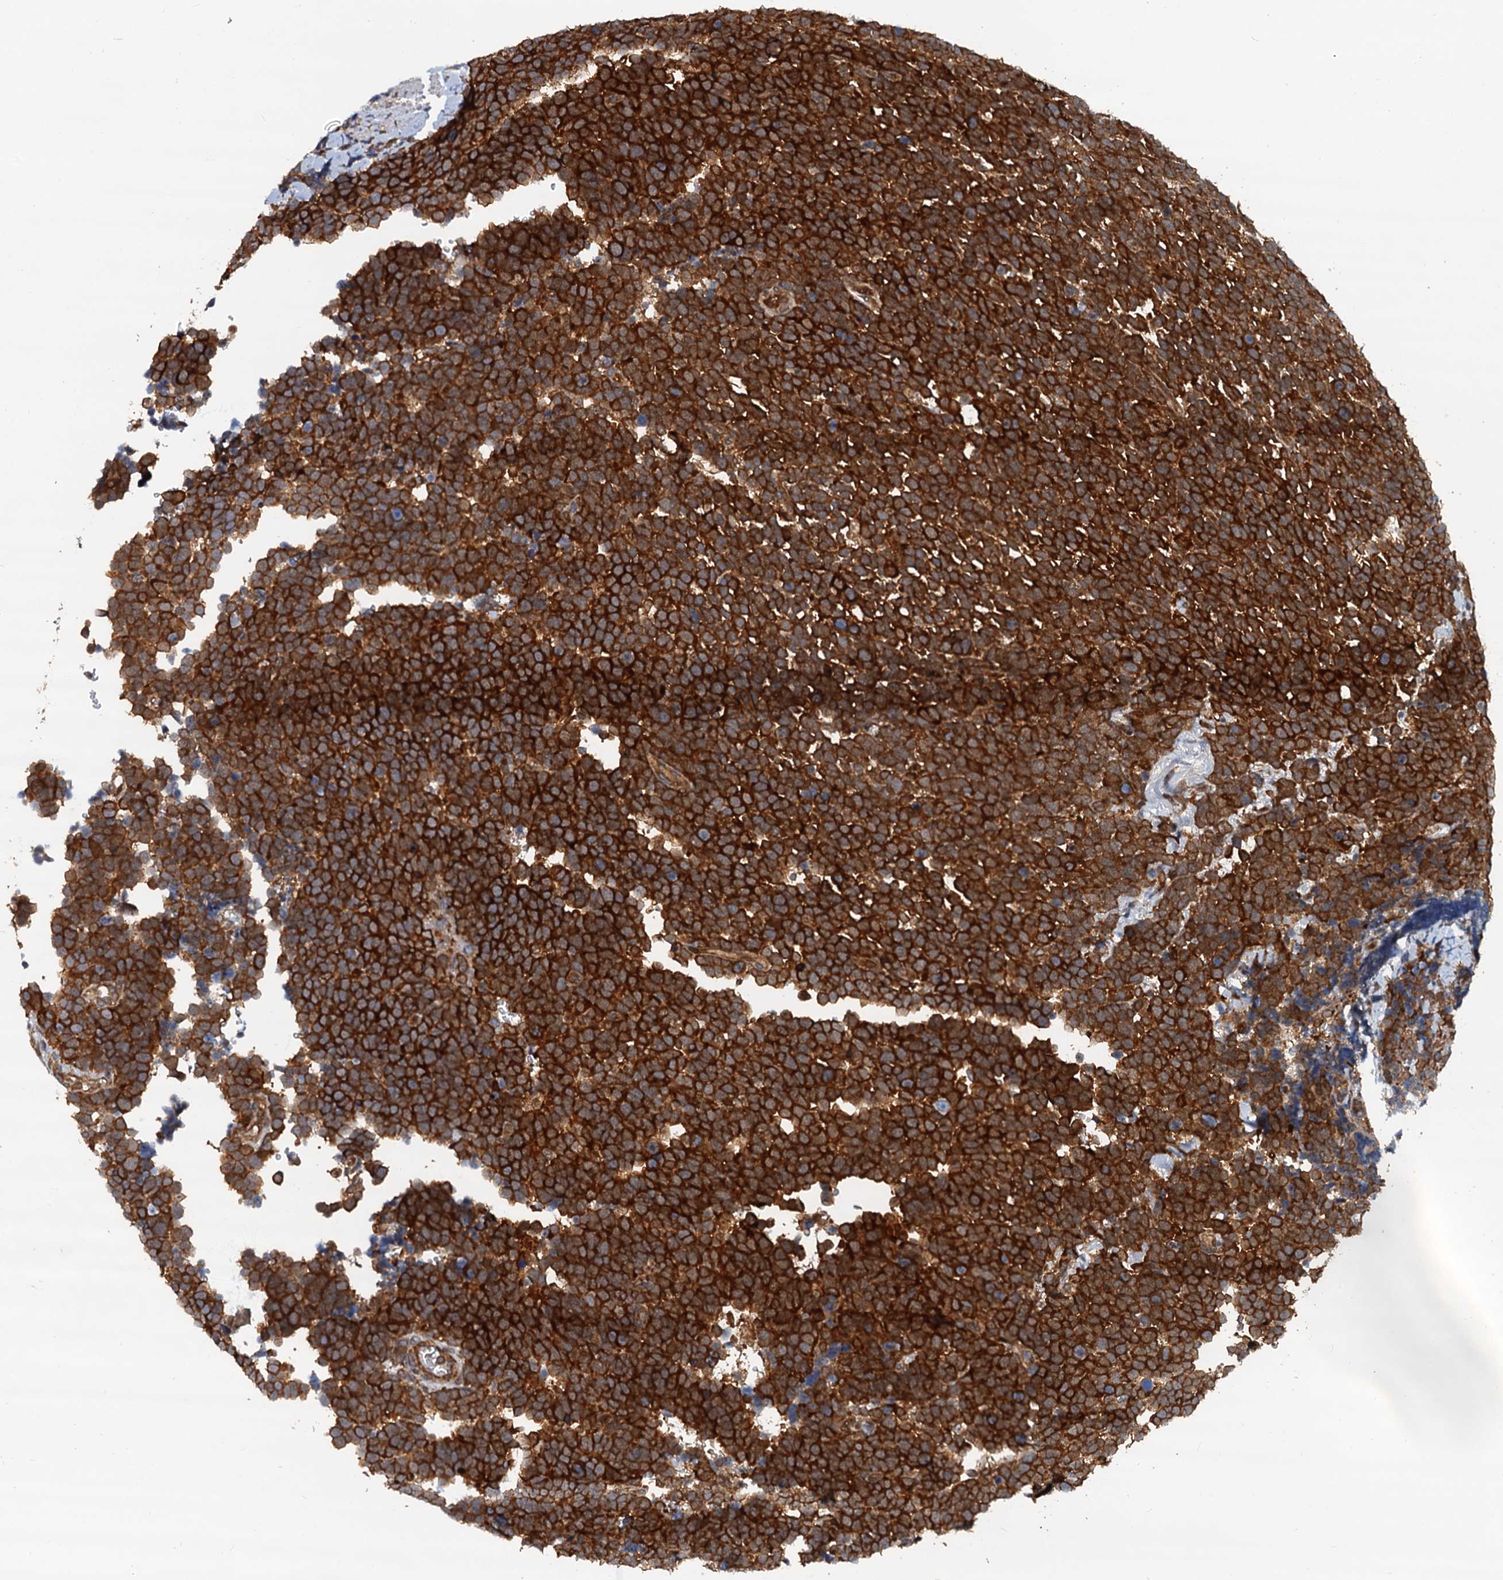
{"staining": {"intensity": "strong", "quantity": ">75%", "location": "cytoplasmic/membranous"}, "tissue": "urothelial cancer", "cell_type": "Tumor cells", "image_type": "cancer", "snomed": [{"axis": "morphology", "description": "Urothelial carcinoma, High grade"}, {"axis": "topography", "description": "Urinary bladder"}], "caption": "The histopathology image displays staining of urothelial cancer, revealing strong cytoplasmic/membranous protein staining (brown color) within tumor cells.", "gene": "AAGAB", "patient": {"sex": "female", "age": 82}}